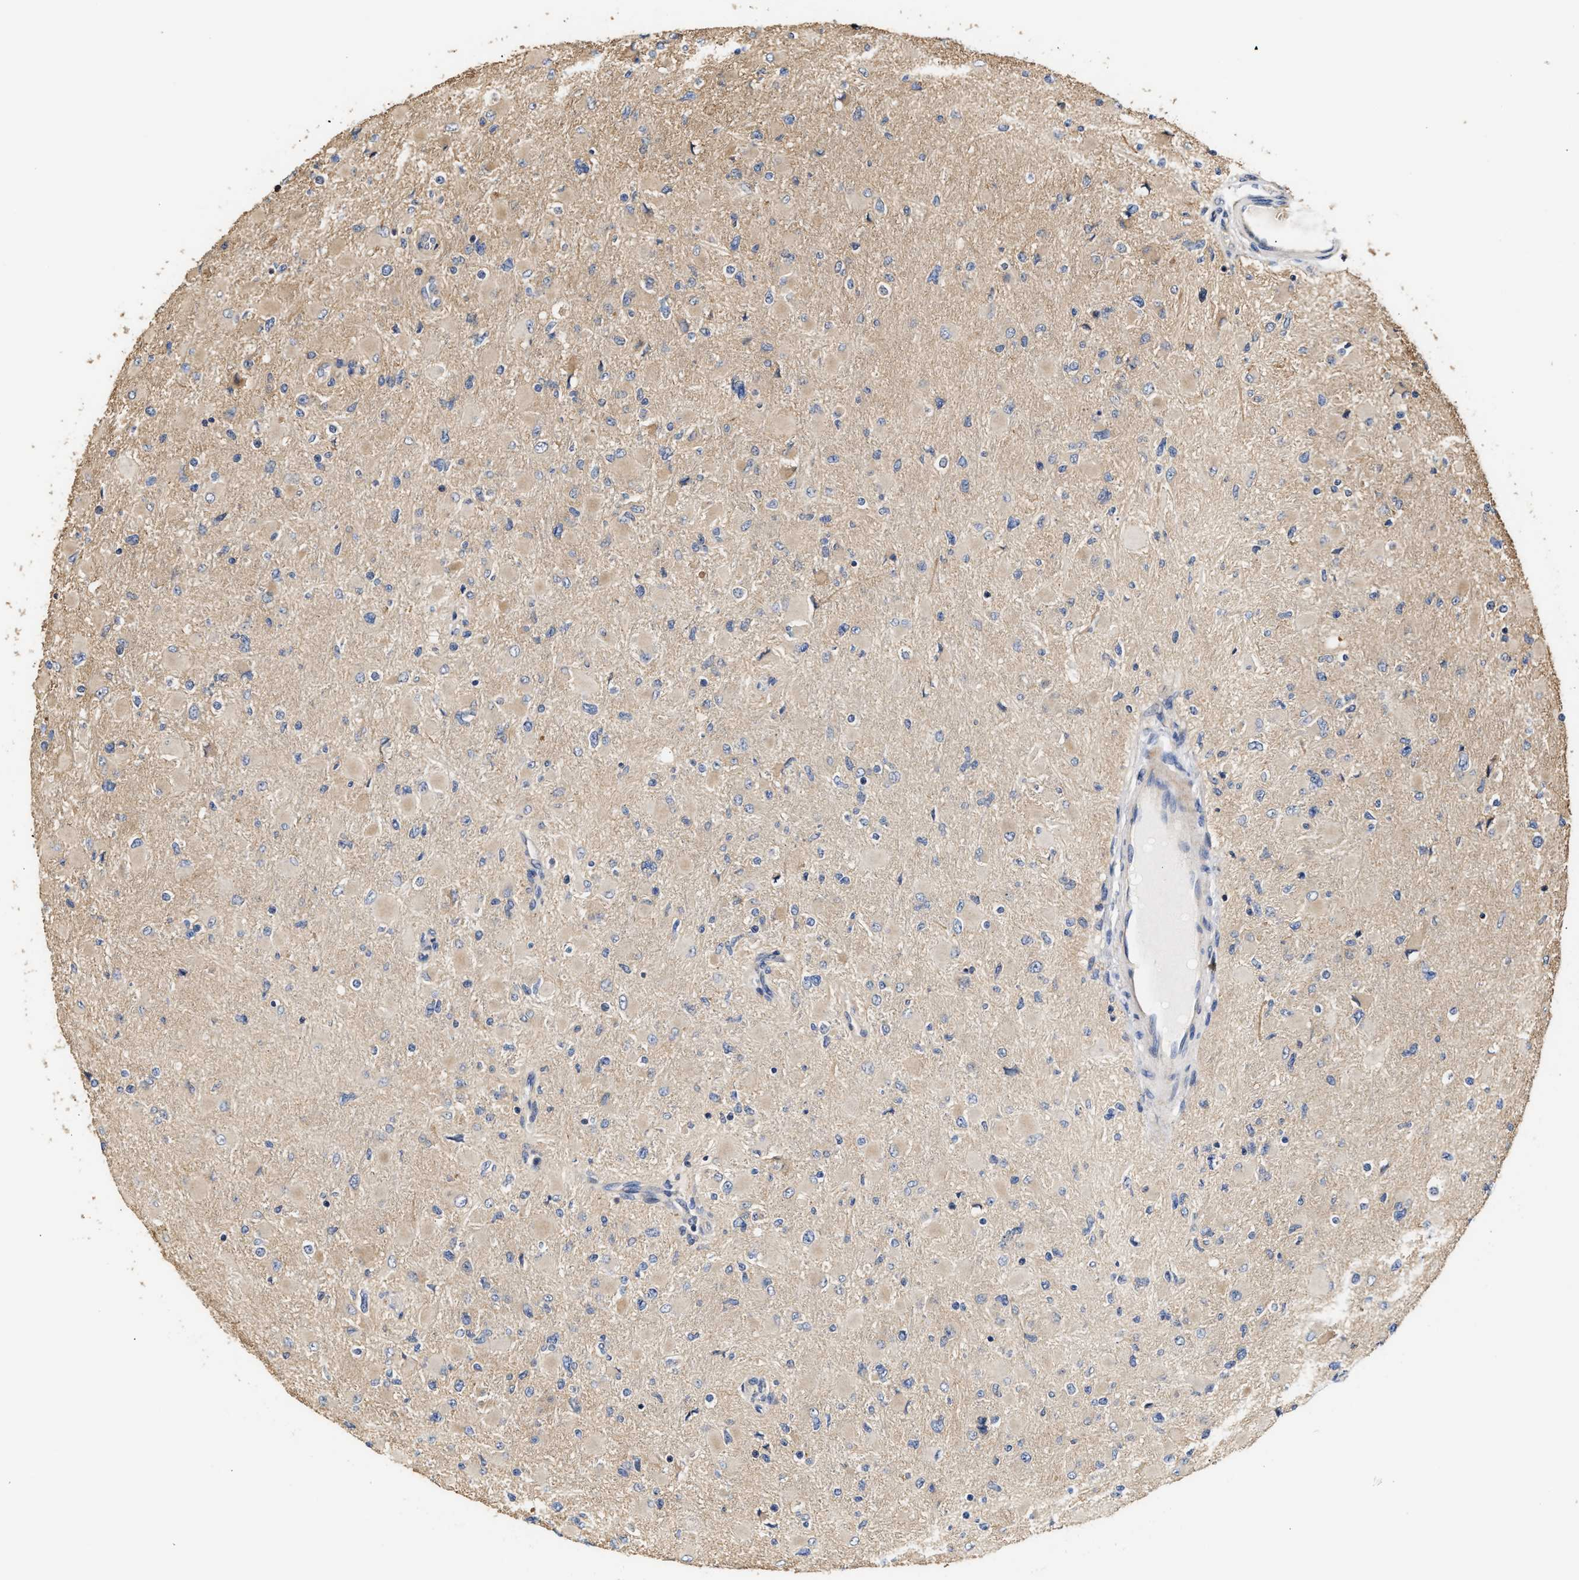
{"staining": {"intensity": "negative", "quantity": "none", "location": "none"}, "tissue": "glioma", "cell_type": "Tumor cells", "image_type": "cancer", "snomed": [{"axis": "morphology", "description": "Glioma, malignant, High grade"}, {"axis": "topography", "description": "Cerebral cortex"}], "caption": "Immunohistochemical staining of human malignant glioma (high-grade) displays no significant staining in tumor cells.", "gene": "CLIP2", "patient": {"sex": "female", "age": 36}}